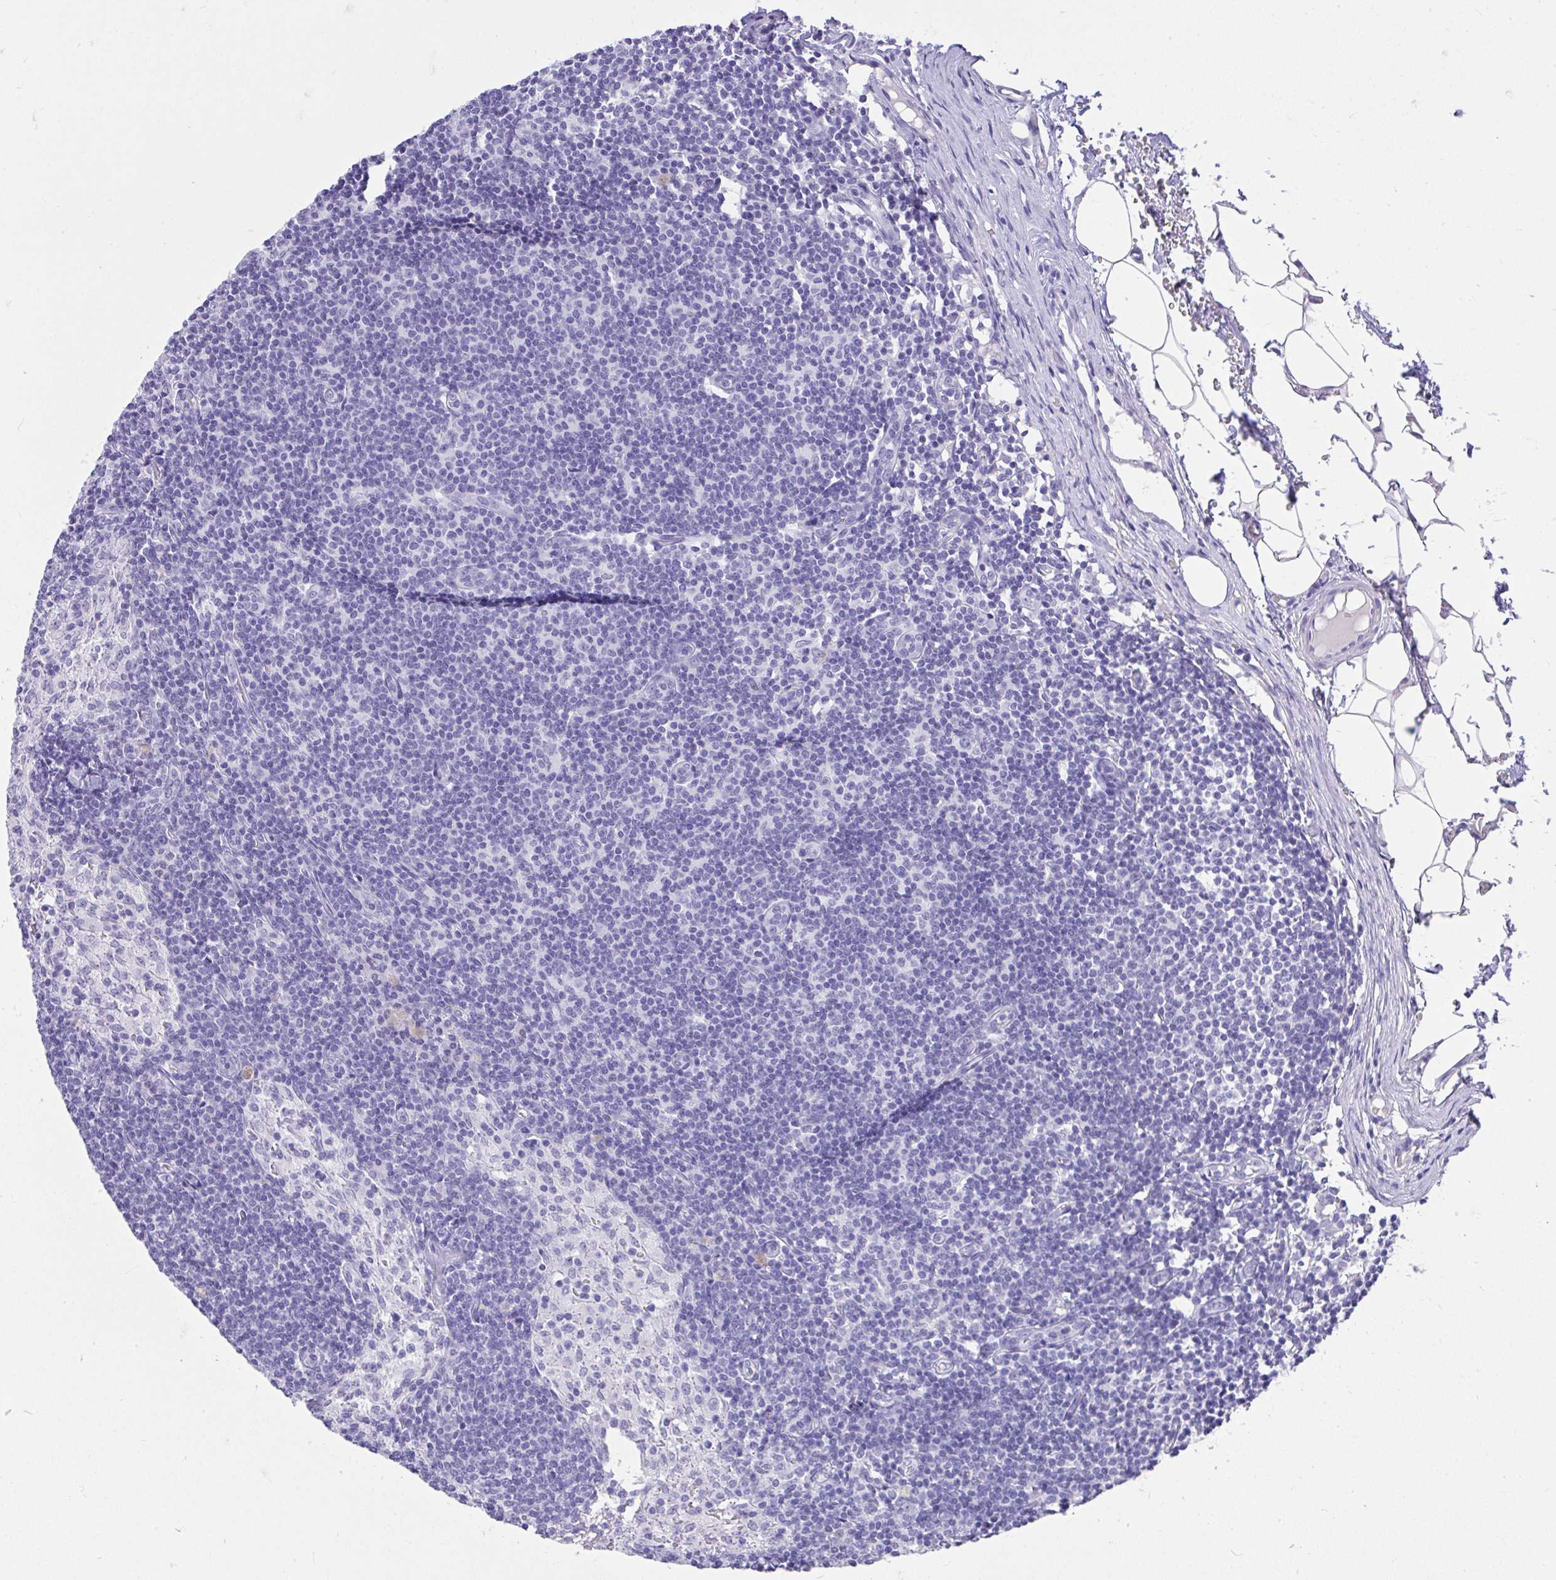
{"staining": {"intensity": "negative", "quantity": "none", "location": "none"}, "tissue": "lymph node", "cell_type": "Germinal center cells", "image_type": "normal", "snomed": [{"axis": "morphology", "description": "Normal tissue, NOS"}, {"axis": "topography", "description": "Lymph node"}], "caption": "Immunohistochemistry (IHC) micrograph of benign lymph node: human lymph node stained with DAB shows no significant protein expression in germinal center cells.", "gene": "MS4A12", "patient": {"sex": "male", "age": 49}}